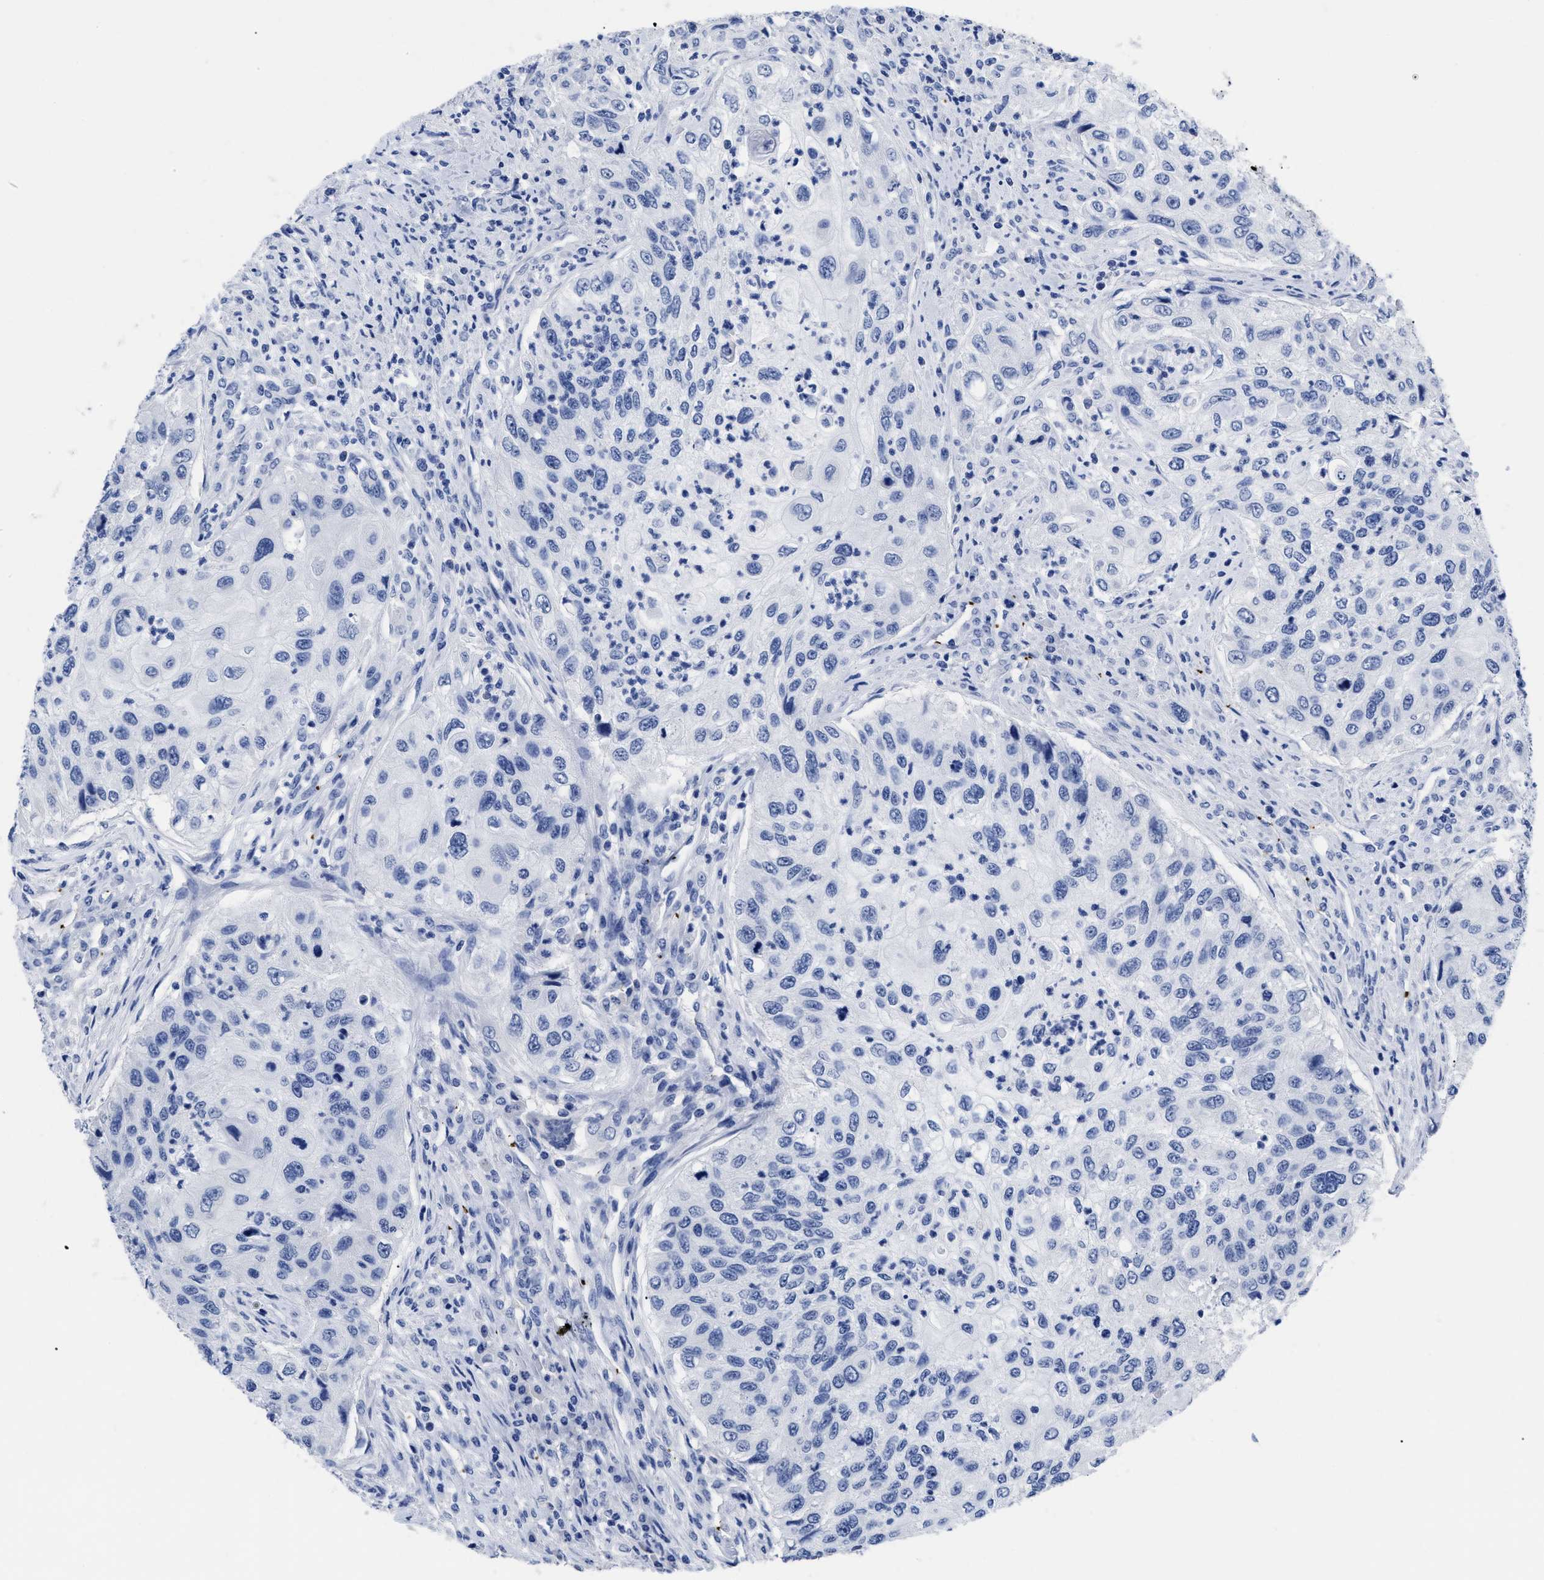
{"staining": {"intensity": "negative", "quantity": "none", "location": "none"}, "tissue": "urothelial cancer", "cell_type": "Tumor cells", "image_type": "cancer", "snomed": [{"axis": "morphology", "description": "Urothelial carcinoma, High grade"}, {"axis": "topography", "description": "Urinary bladder"}], "caption": "High magnification brightfield microscopy of urothelial carcinoma (high-grade) stained with DAB (brown) and counterstained with hematoxylin (blue): tumor cells show no significant staining.", "gene": "TREML1", "patient": {"sex": "female", "age": 60}}